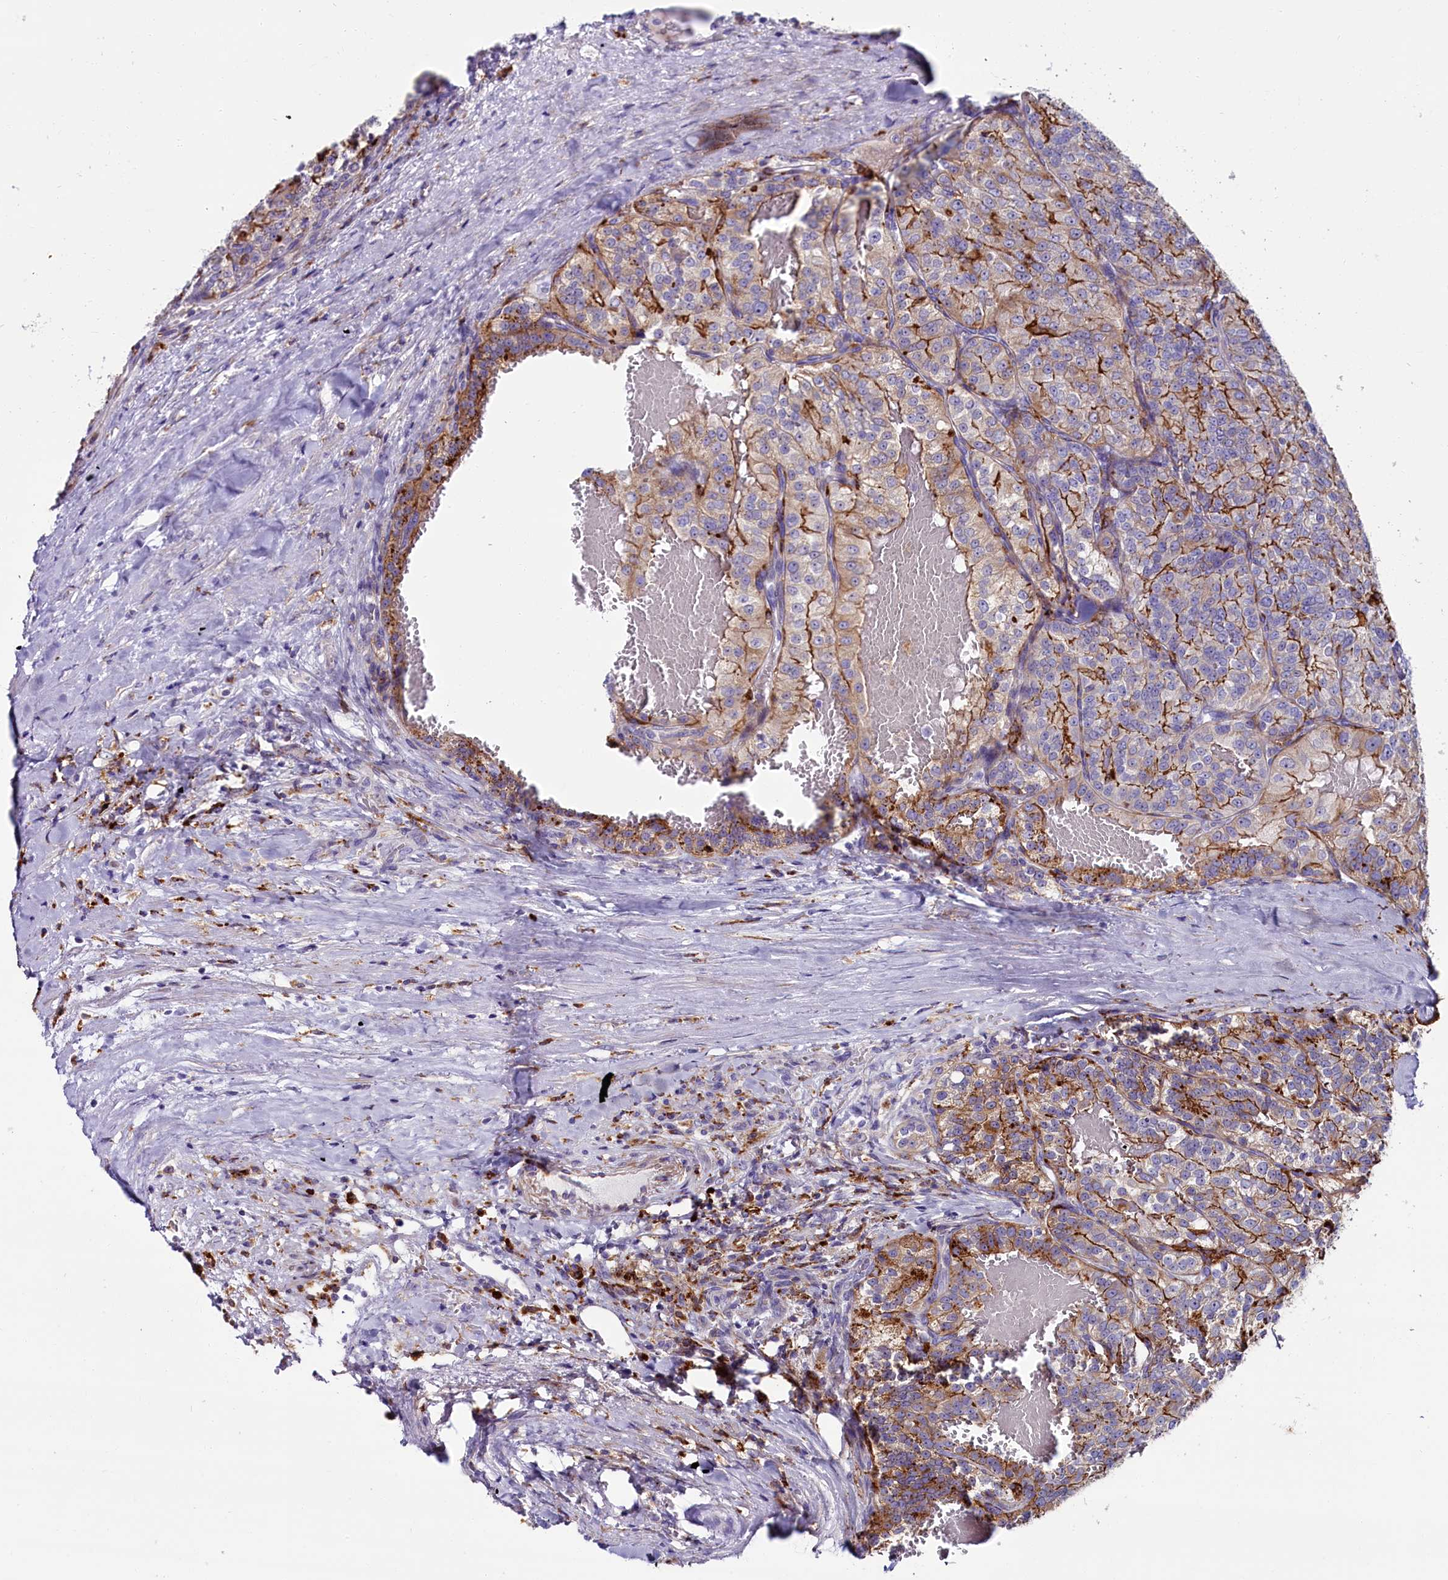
{"staining": {"intensity": "moderate", "quantity": "<25%", "location": "cytoplasmic/membranous"}, "tissue": "renal cancer", "cell_type": "Tumor cells", "image_type": "cancer", "snomed": [{"axis": "morphology", "description": "Adenocarcinoma, NOS"}, {"axis": "topography", "description": "Kidney"}], "caption": "There is low levels of moderate cytoplasmic/membranous positivity in tumor cells of renal cancer (adenocarcinoma), as demonstrated by immunohistochemical staining (brown color).", "gene": "IL20RA", "patient": {"sex": "female", "age": 63}}